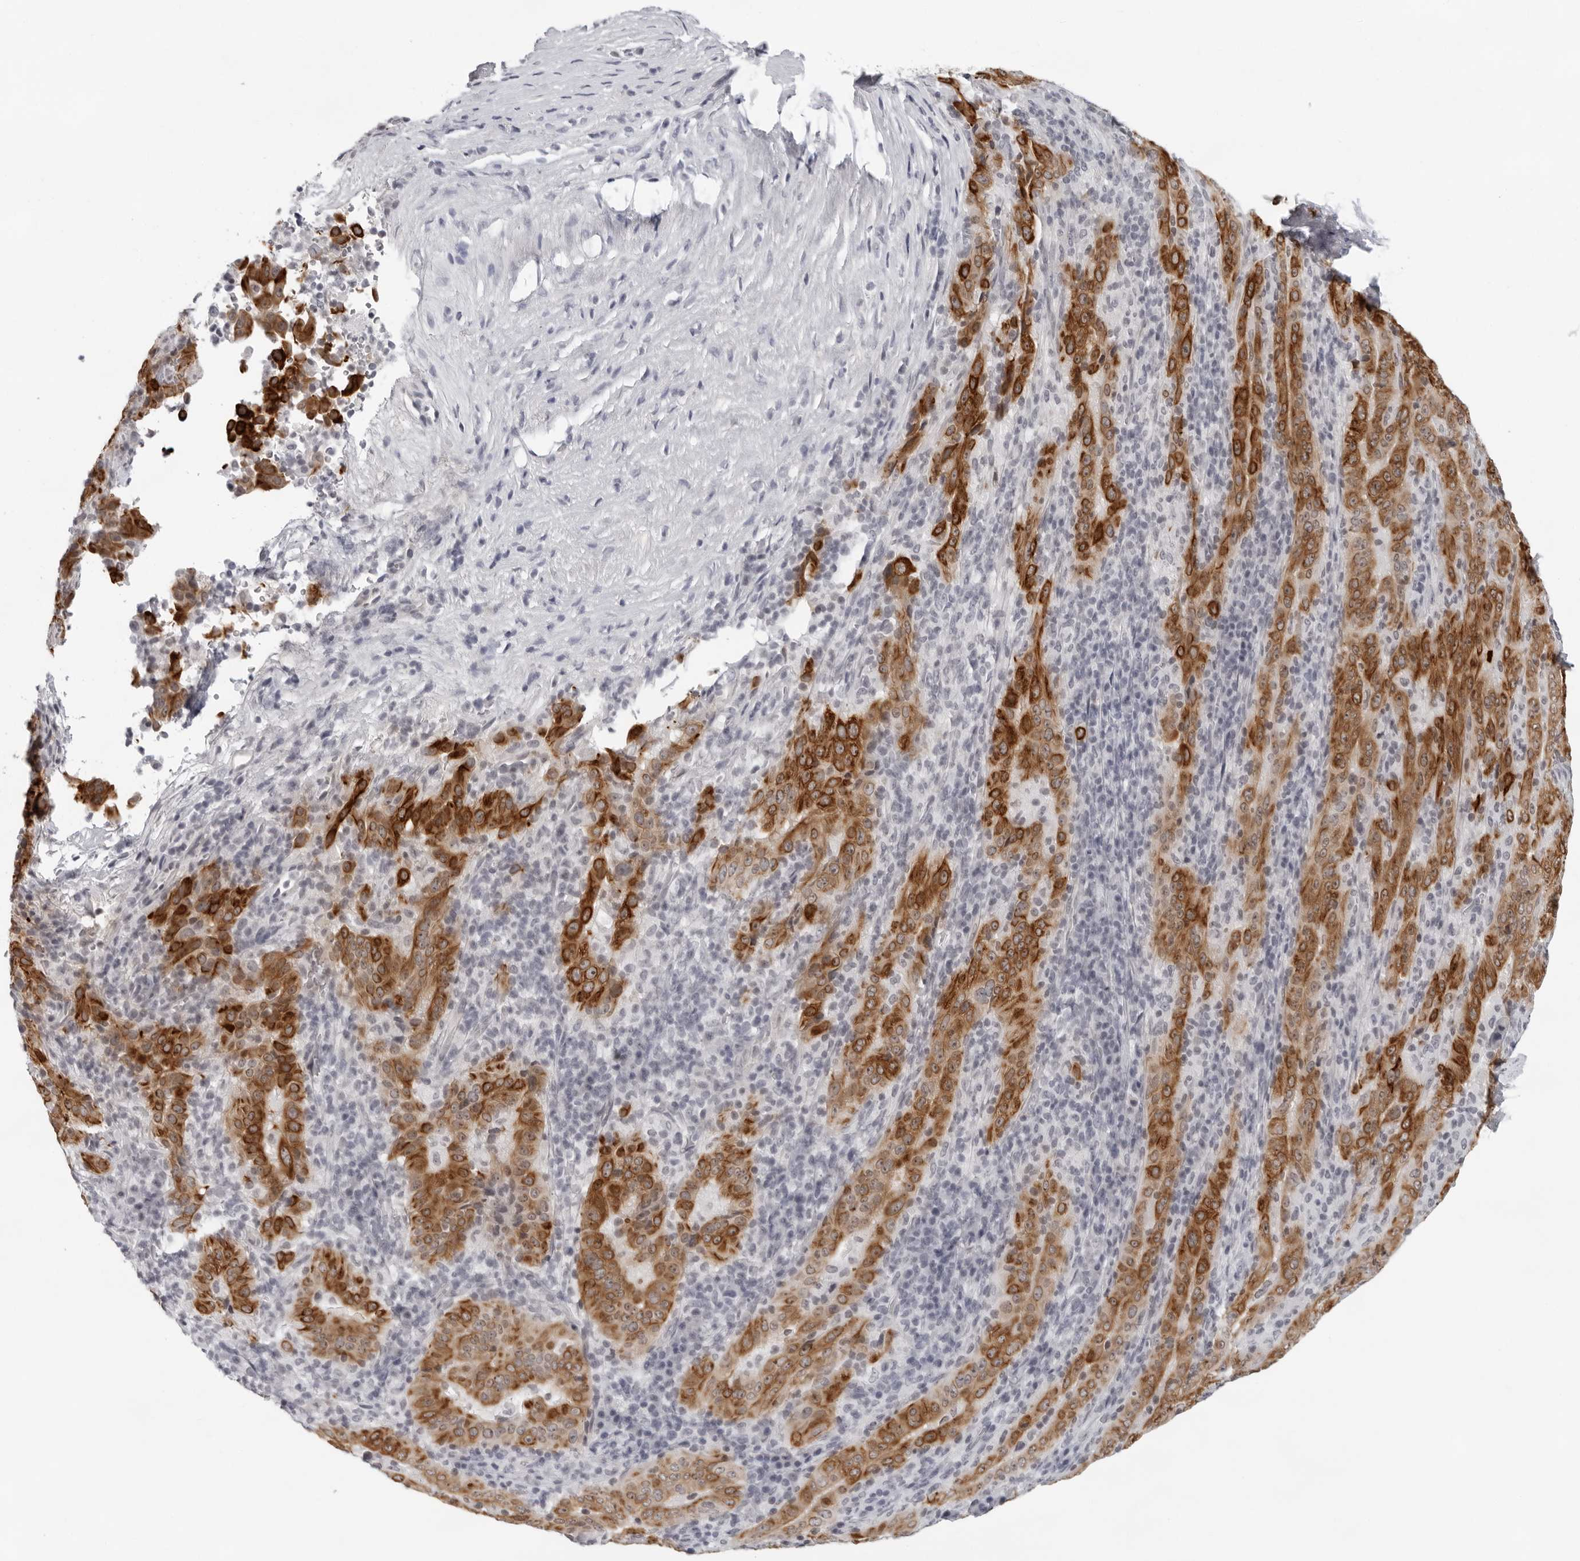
{"staining": {"intensity": "strong", "quantity": ">75%", "location": "cytoplasmic/membranous"}, "tissue": "pancreatic cancer", "cell_type": "Tumor cells", "image_type": "cancer", "snomed": [{"axis": "morphology", "description": "Adenocarcinoma, NOS"}, {"axis": "topography", "description": "Pancreas"}], "caption": "Immunohistochemical staining of pancreatic adenocarcinoma exhibits strong cytoplasmic/membranous protein staining in about >75% of tumor cells.", "gene": "CCDC28B", "patient": {"sex": "male", "age": 63}}